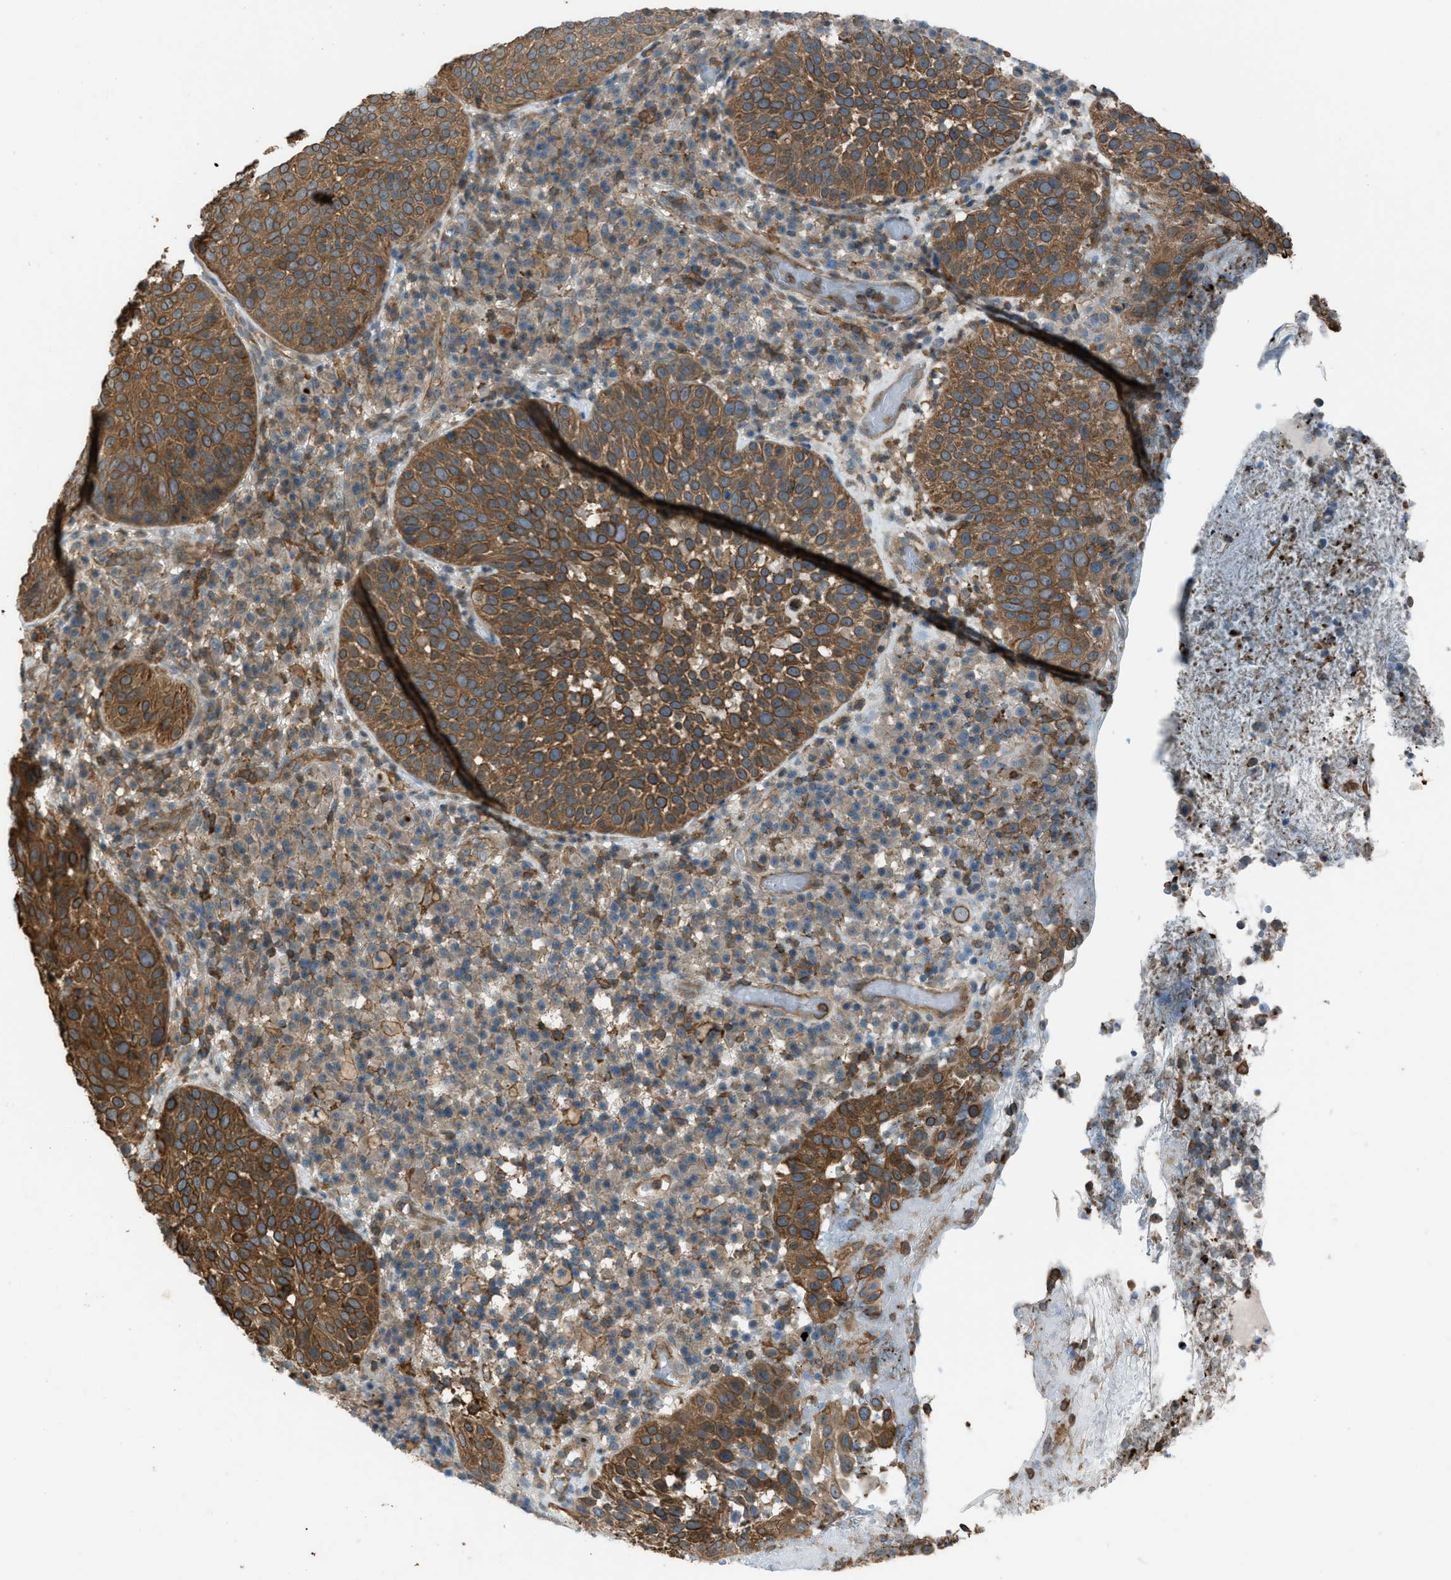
{"staining": {"intensity": "strong", "quantity": ">75%", "location": "cytoplasmic/membranous"}, "tissue": "skin cancer", "cell_type": "Tumor cells", "image_type": "cancer", "snomed": [{"axis": "morphology", "description": "Squamous cell carcinoma in situ, NOS"}, {"axis": "morphology", "description": "Squamous cell carcinoma, NOS"}, {"axis": "topography", "description": "Skin"}], "caption": "Human skin squamous cell carcinoma stained with a brown dye displays strong cytoplasmic/membranous positive expression in approximately >75% of tumor cells.", "gene": "DYRK1A", "patient": {"sex": "male", "age": 93}}